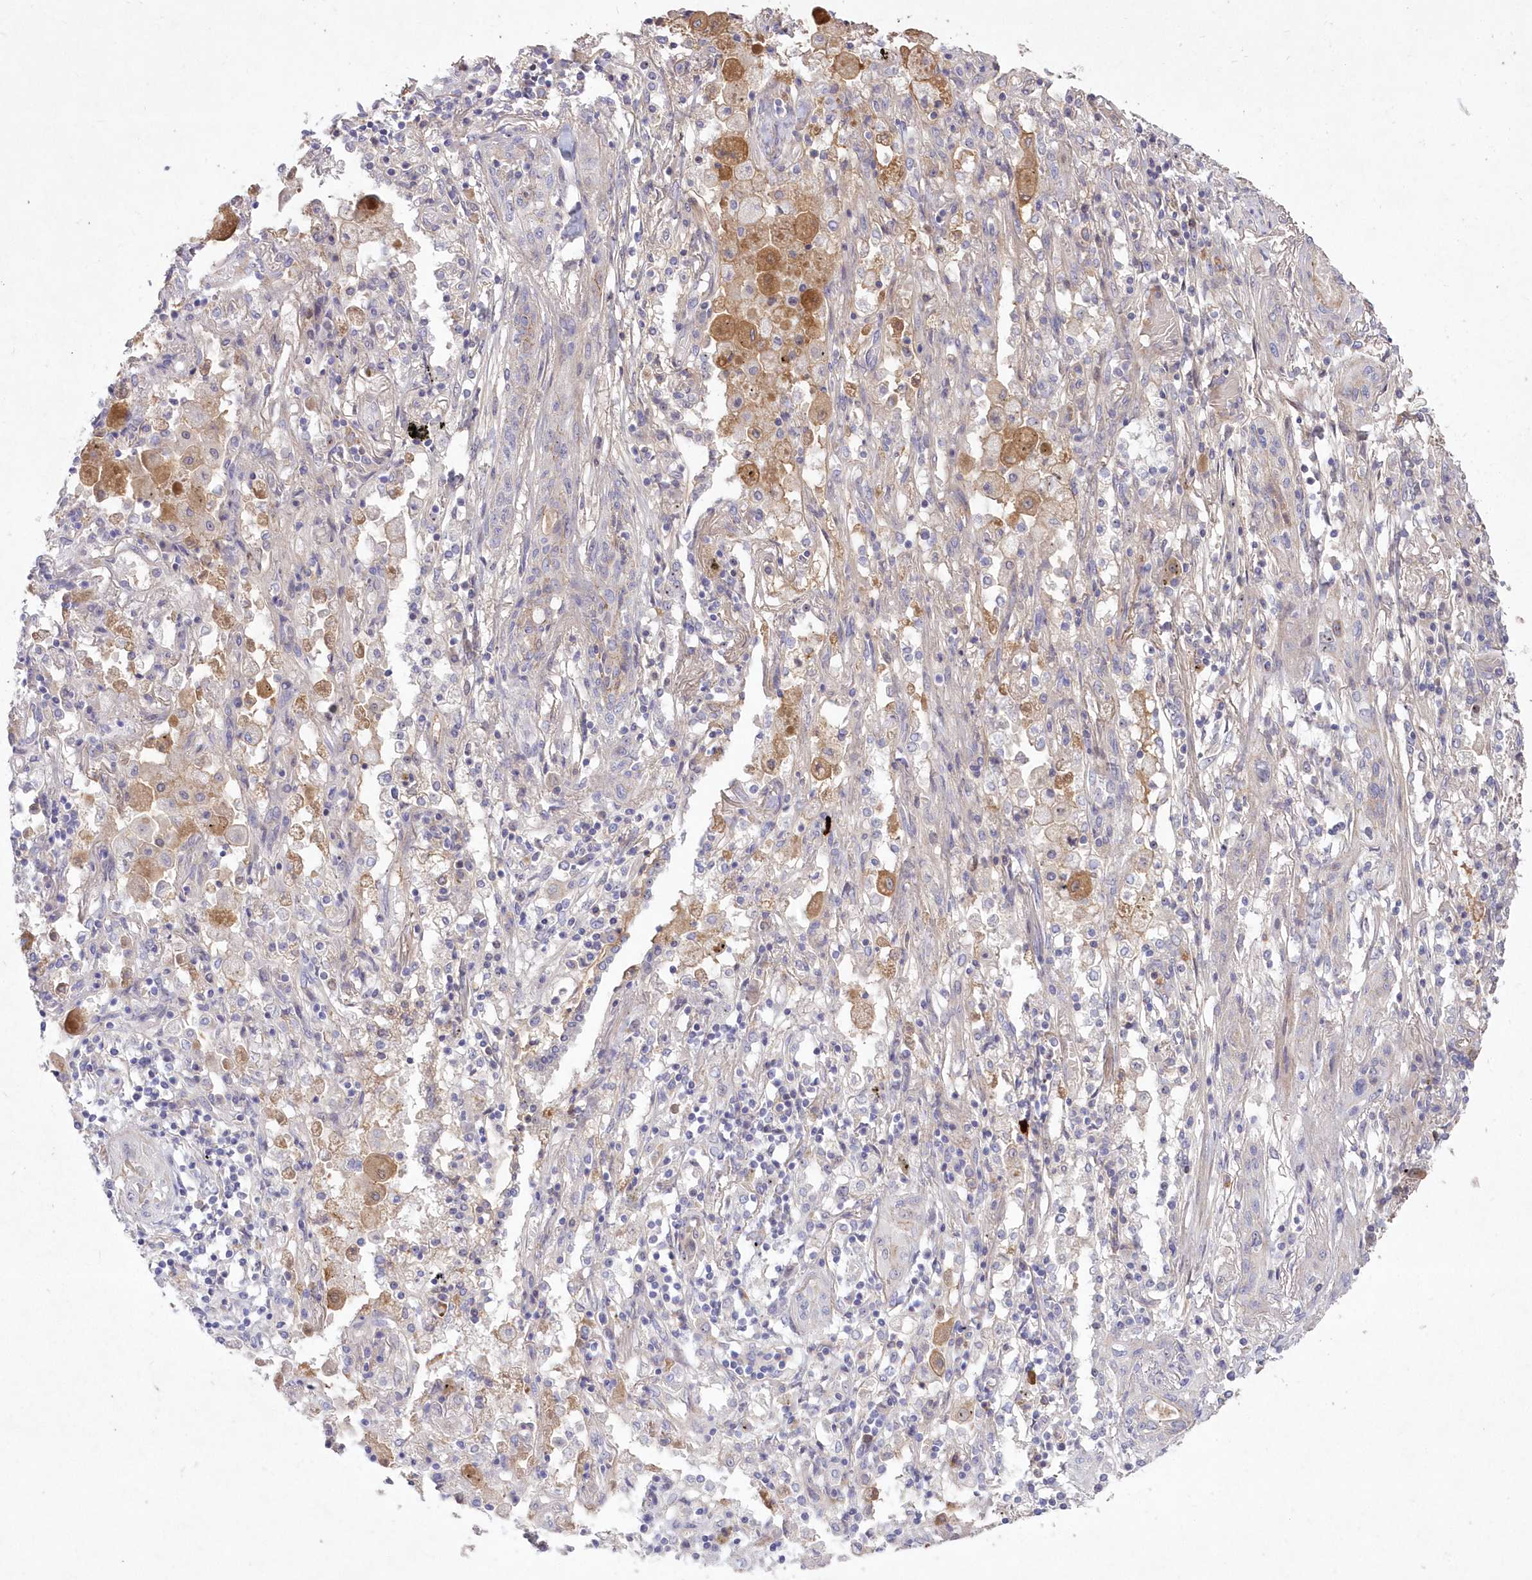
{"staining": {"intensity": "negative", "quantity": "none", "location": "none"}, "tissue": "lung cancer", "cell_type": "Tumor cells", "image_type": "cancer", "snomed": [{"axis": "morphology", "description": "Squamous cell carcinoma, NOS"}, {"axis": "topography", "description": "Lung"}], "caption": "DAB immunohistochemical staining of lung cancer (squamous cell carcinoma) exhibits no significant staining in tumor cells. (Immunohistochemistry (ihc), brightfield microscopy, high magnification).", "gene": "WBP1L", "patient": {"sex": "female", "age": 47}}